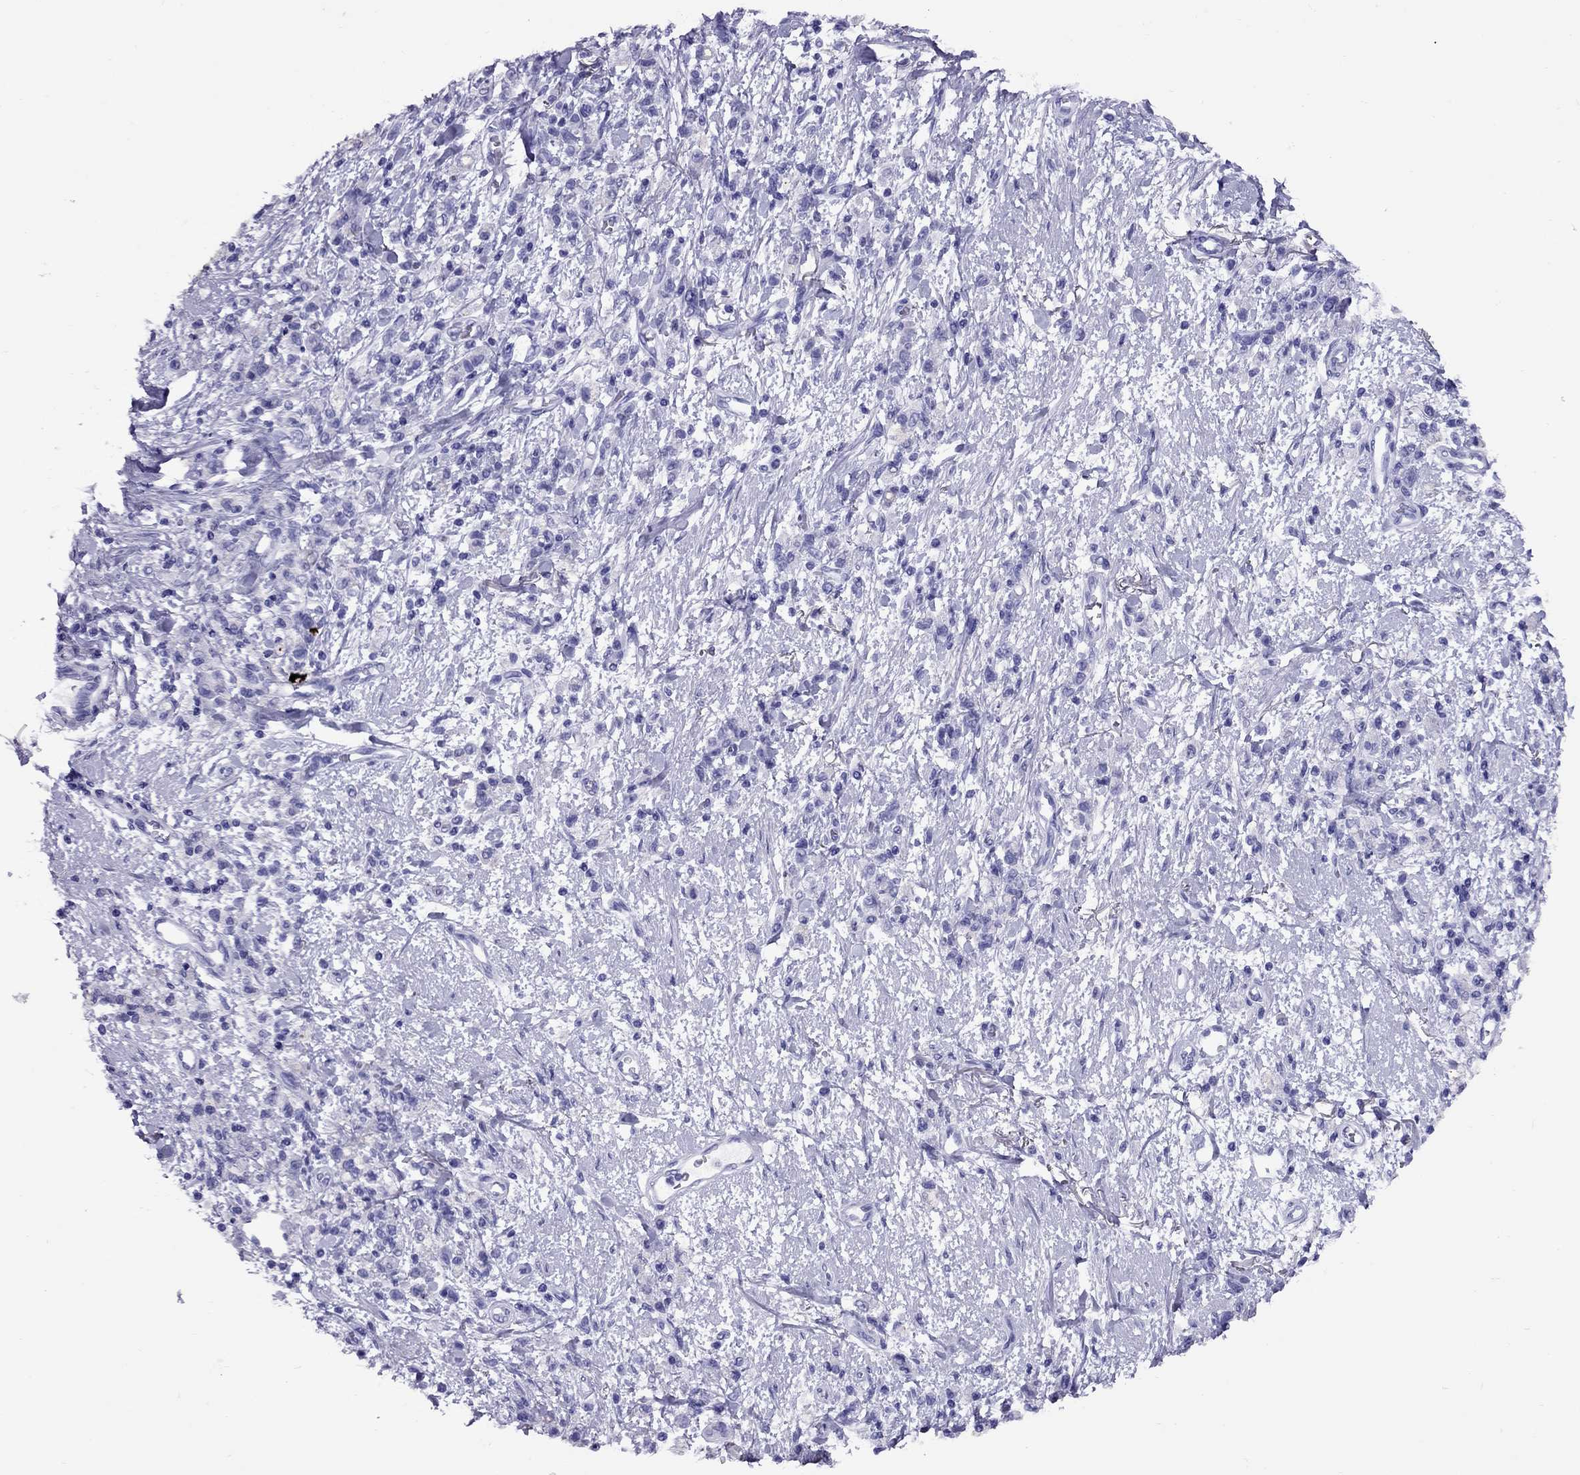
{"staining": {"intensity": "negative", "quantity": "none", "location": "none"}, "tissue": "stomach cancer", "cell_type": "Tumor cells", "image_type": "cancer", "snomed": [{"axis": "morphology", "description": "Adenocarcinoma, NOS"}, {"axis": "topography", "description": "Stomach"}], "caption": "High magnification brightfield microscopy of stomach cancer (adenocarcinoma) stained with DAB (3,3'-diaminobenzidine) (brown) and counterstained with hematoxylin (blue): tumor cells show no significant positivity.", "gene": "AVPR1B", "patient": {"sex": "male", "age": 77}}